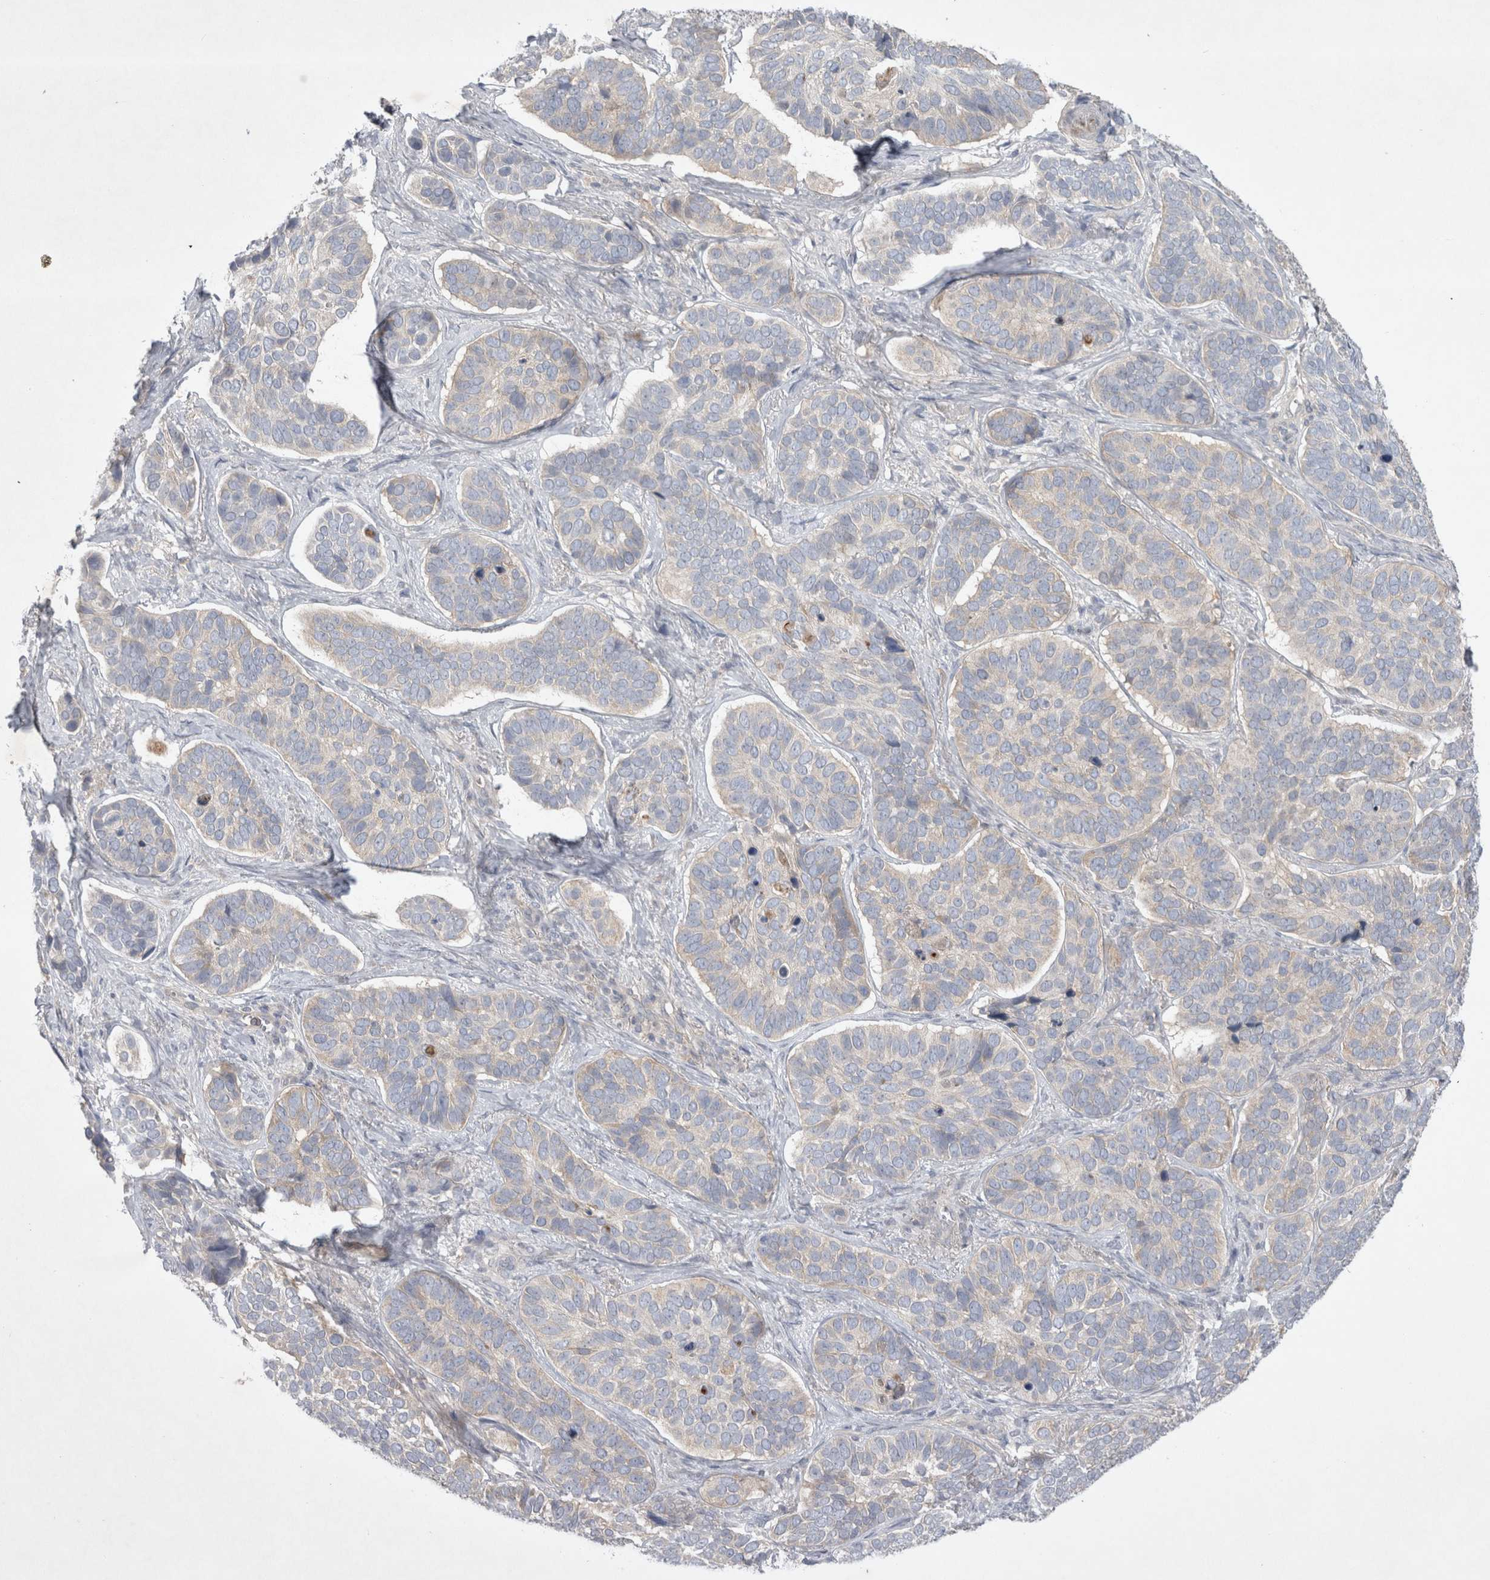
{"staining": {"intensity": "negative", "quantity": "none", "location": "none"}, "tissue": "skin cancer", "cell_type": "Tumor cells", "image_type": "cancer", "snomed": [{"axis": "morphology", "description": "Basal cell carcinoma"}, {"axis": "topography", "description": "Skin"}], "caption": "Basal cell carcinoma (skin) stained for a protein using immunohistochemistry displays no expression tumor cells.", "gene": "SRD5A3", "patient": {"sex": "male", "age": 62}}